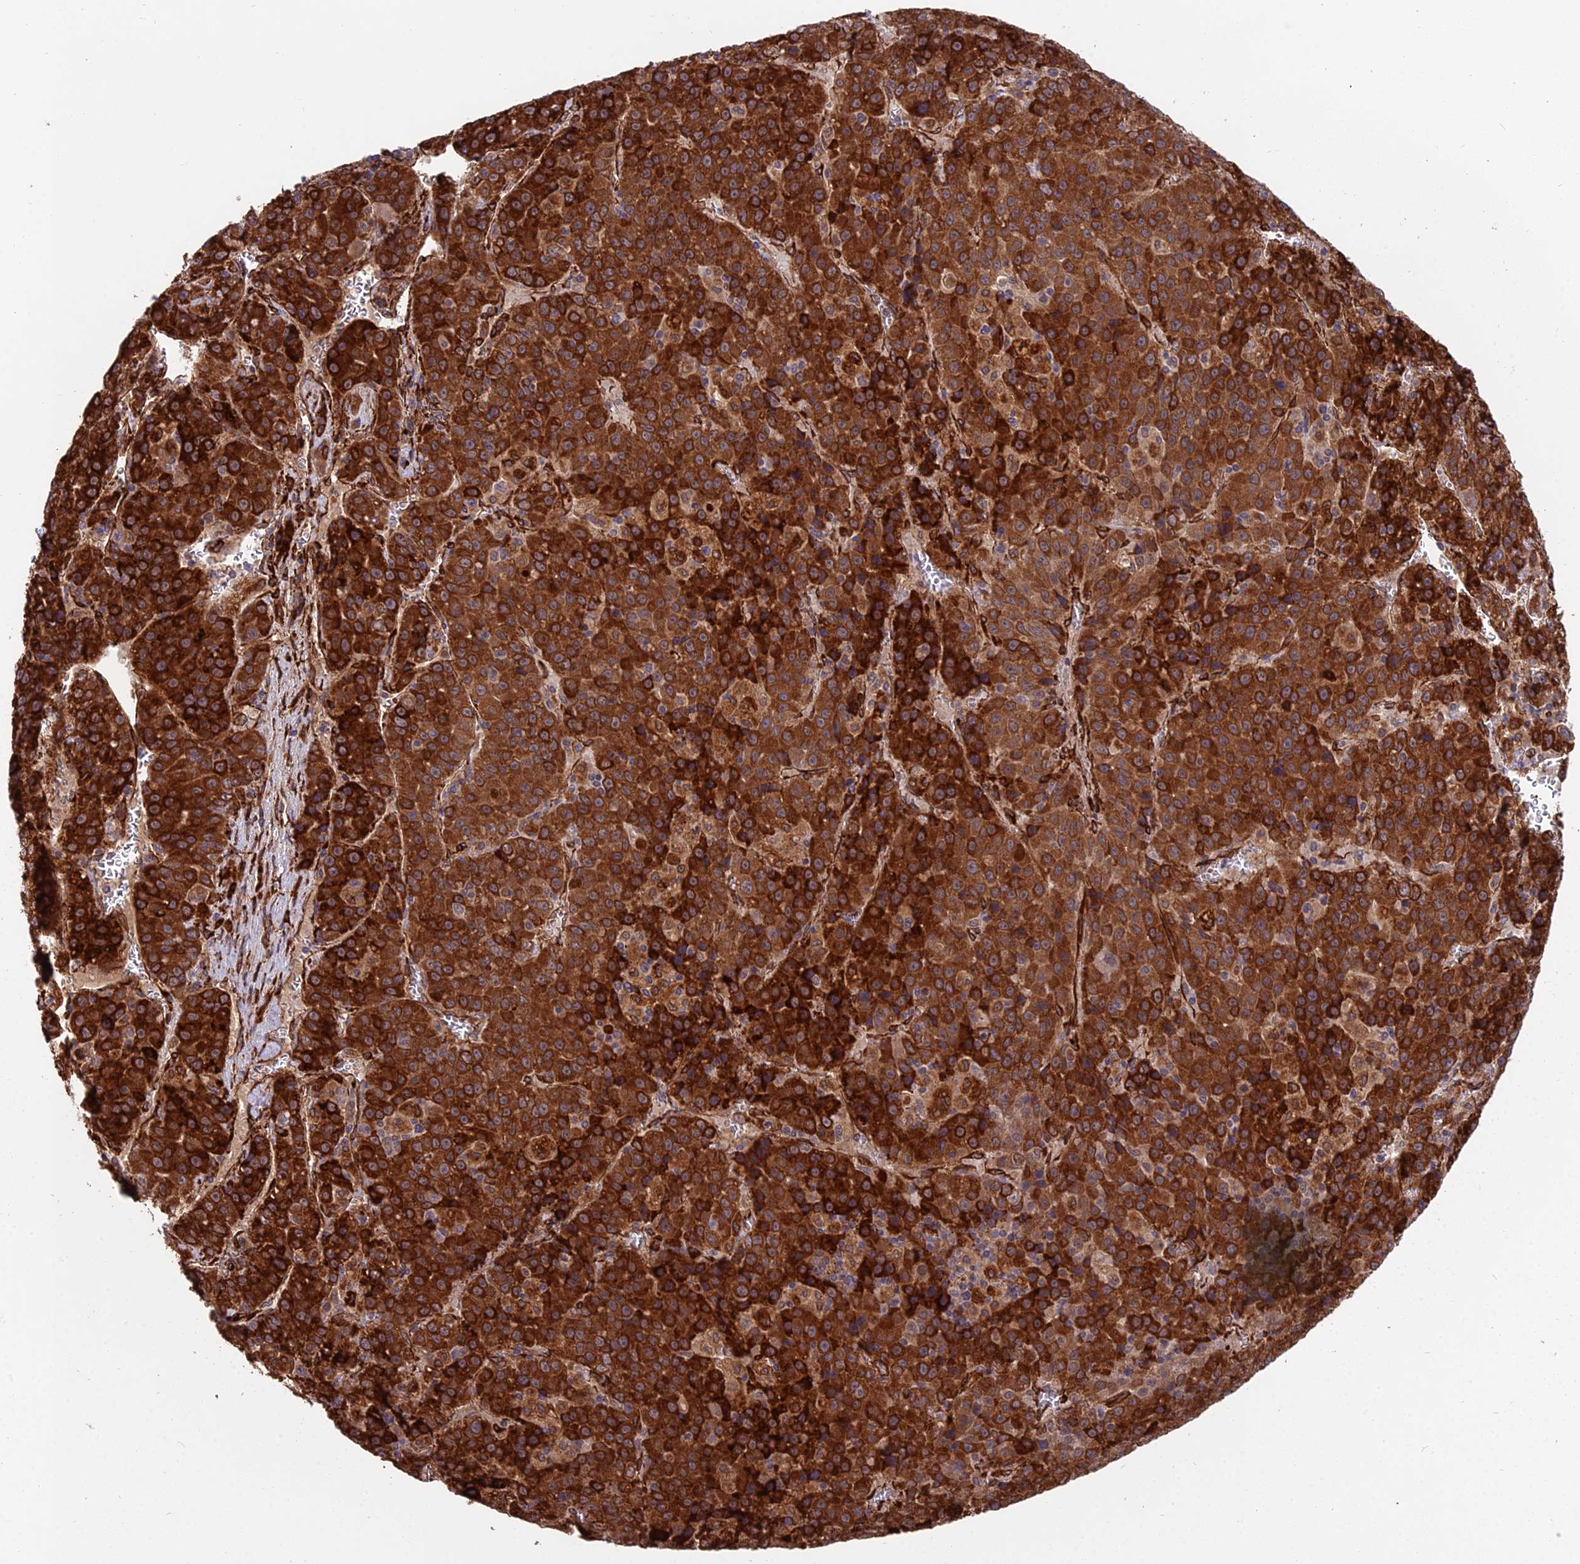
{"staining": {"intensity": "strong", "quantity": ">75%", "location": "cytoplasmic/membranous"}, "tissue": "liver cancer", "cell_type": "Tumor cells", "image_type": "cancer", "snomed": [{"axis": "morphology", "description": "Carcinoma, Hepatocellular, NOS"}, {"axis": "topography", "description": "Liver"}], "caption": "Immunohistochemical staining of liver cancer demonstrates strong cytoplasmic/membranous protein expression in approximately >75% of tumor cells.", "gene": "NDUFAF7", "patient": {"sex": "female", "age": 53}}